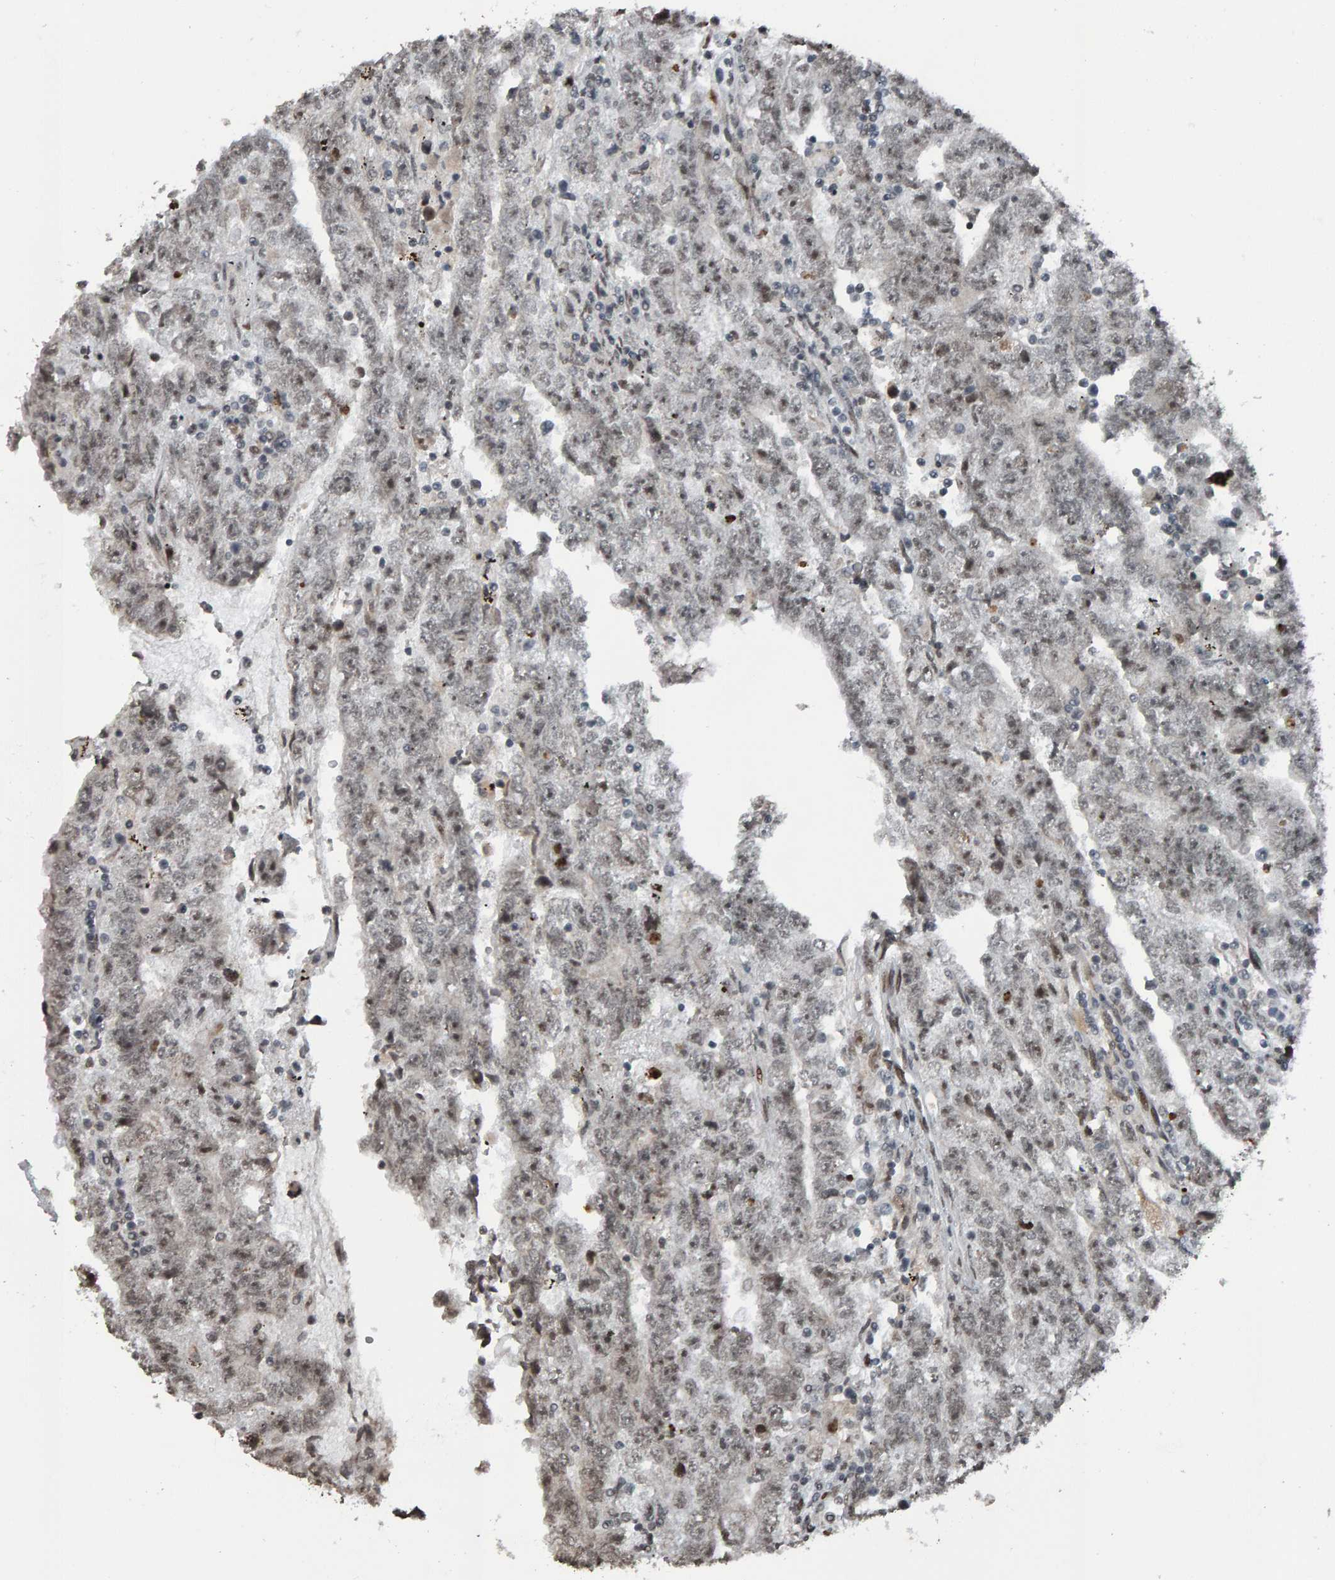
{"staining": {"intensity": "weak", "quantity": "<25%", "location": "nuclear"}, "tissue": "testis cancer", "cell_type": "Tumor cells", "image_type": "cancer", "snomed": [{"axis": "morphology", "description": "Carcinoma, Embryonal, NOS"}, {"axis": "topography", "description": "Testis"}], "caption": "Immunohistochemical staining of human embryonal carcinoma (testis) exhibits no significant positivity in tumor cells. (DAB (3,3'-diaminobenzidine) immunohistochemistry visualized using brightfield microscopy, high magnification).", "gene": "ZNF366", "patient": {"sex": "male", "age": 25}}